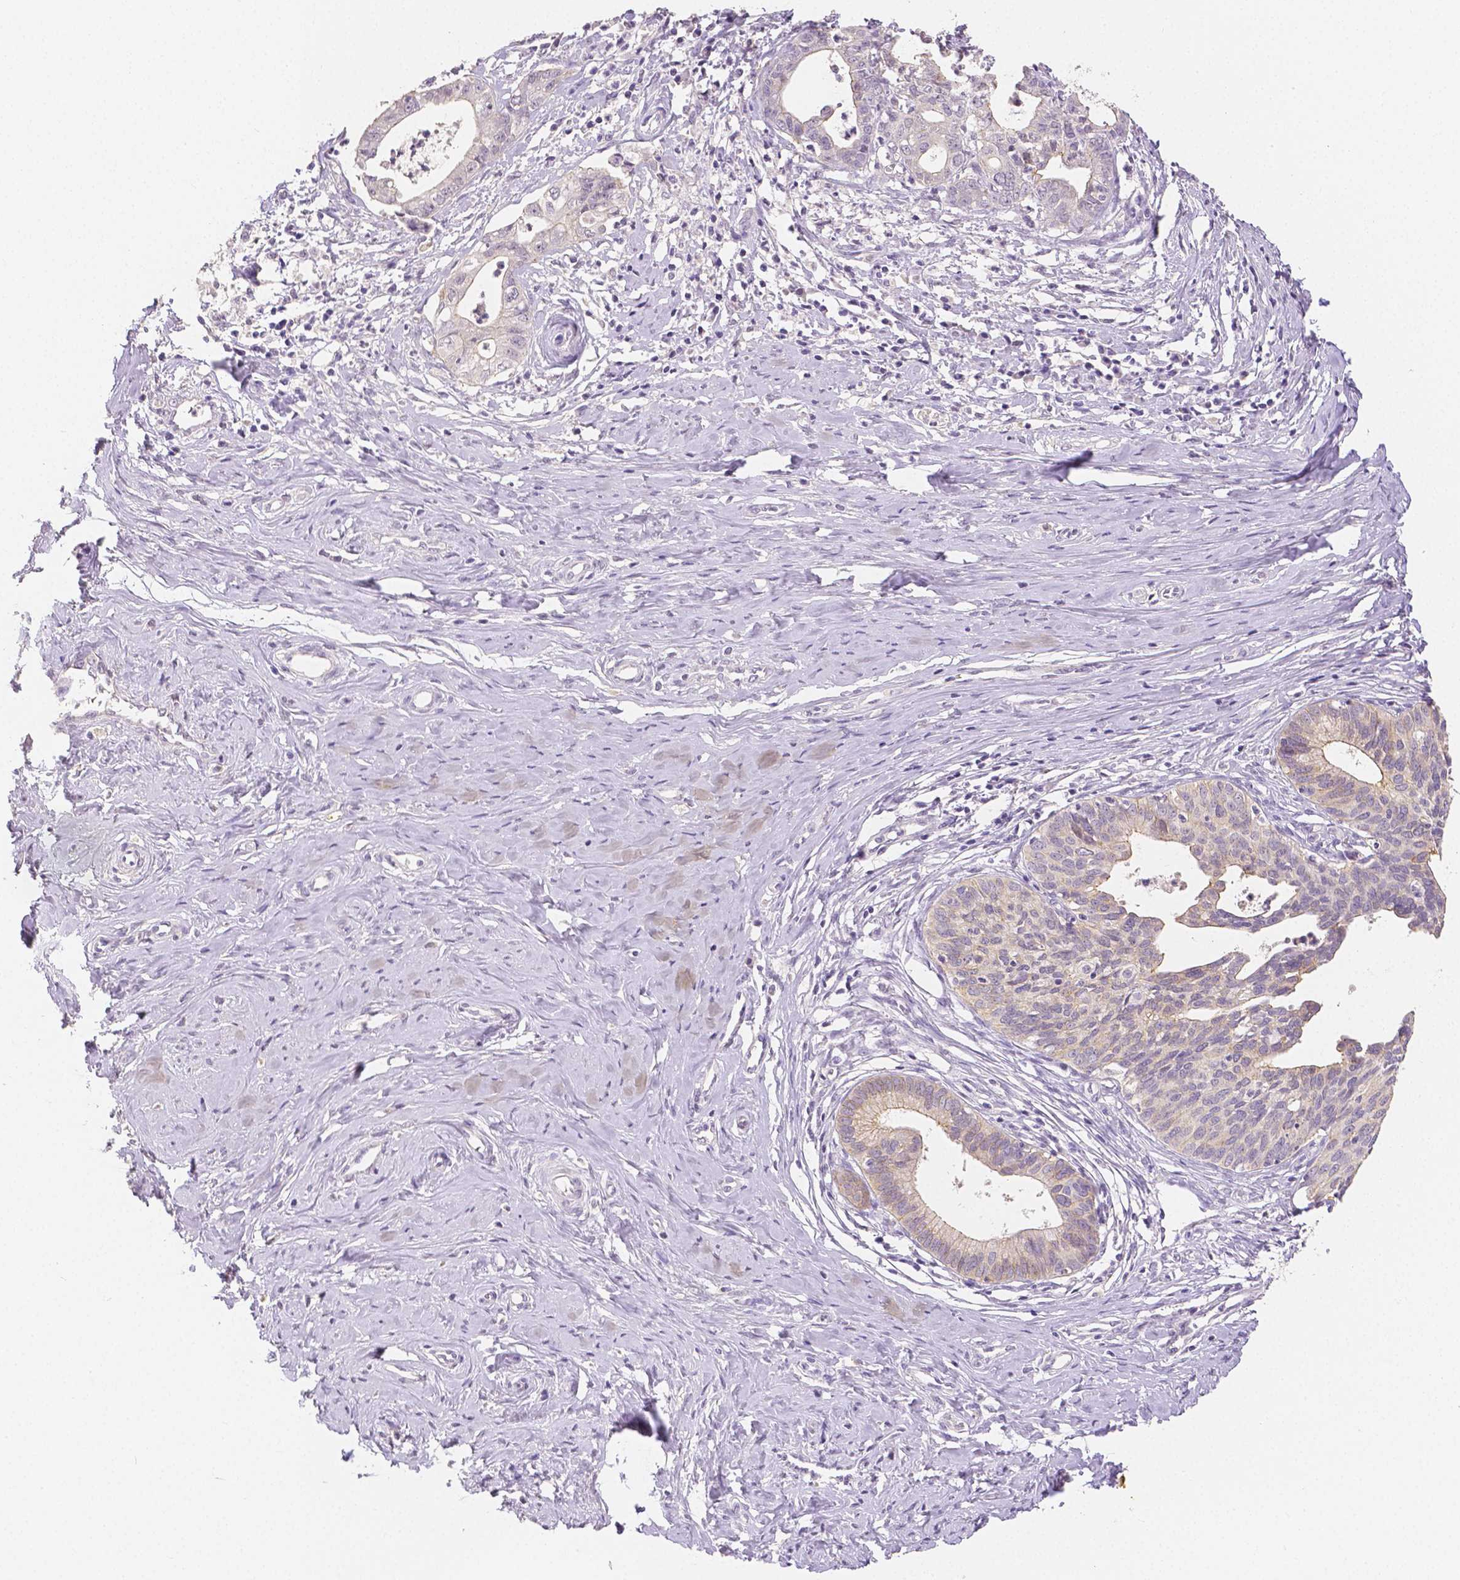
{"staining": {"intensity": "weak", "quantity": "25%-75%", "location": "cytoplasmic/membranous"}, "tissue": "cervical cancer", "cell_type": "Tumor cells", "image_type": "cancer", "snomed": [{"axis": "morphology", "description": "Normal tissue, NOS"}, {"axis": "morphology", "description": "Adenocarcinoma, NOS"}, {"axis": "topography", "description": "Cervix"}], "caption": "The histopathology image demonstrates staining of cervical adenocarcinoma, revealing weak cytoplasmic/membranous protein expression (brown color) within tumor cells.", "gene": "OCLN", "patient": {"sex": "female", "age": 38}}